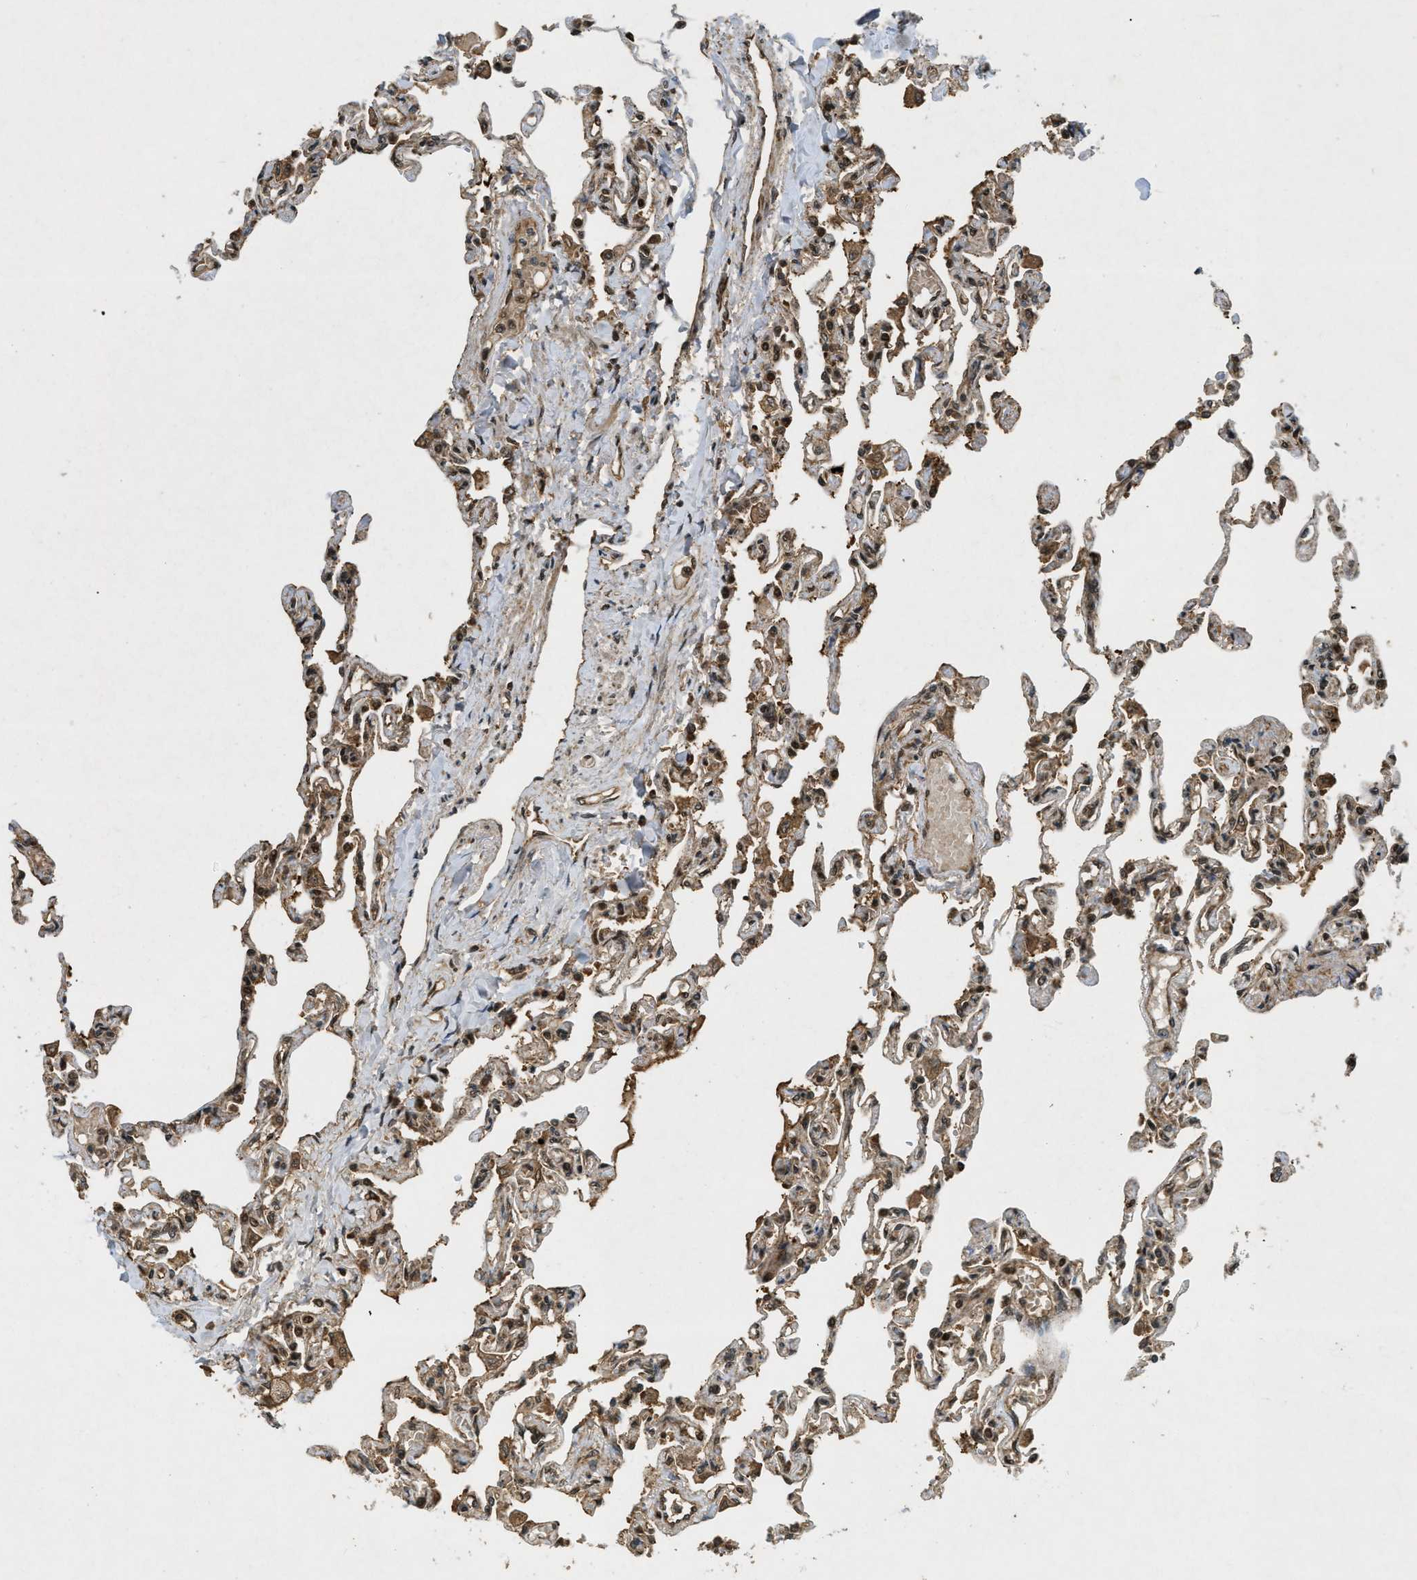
{"staining": {"intensity": "moderate", "quantity": "25%-75%", "location": "cytoplasmic/membranous,nuclear"}, "tissue": "lung", "cell_type": "Alveolar cells", "image_type": "normal", "snomed": [{"axis": "morphology", "description": "Normal tissue, NOS"}, {"axis": "topography", "description": "Lung"}], "caption": "This is an image of IHC staining of benign lung, which shows moderate expression in the cytoplasmic/membranous,nuclear of alveolar cells.", "gene": "EIF2AK3", "patient": {"sex": "male", "age": 21}}